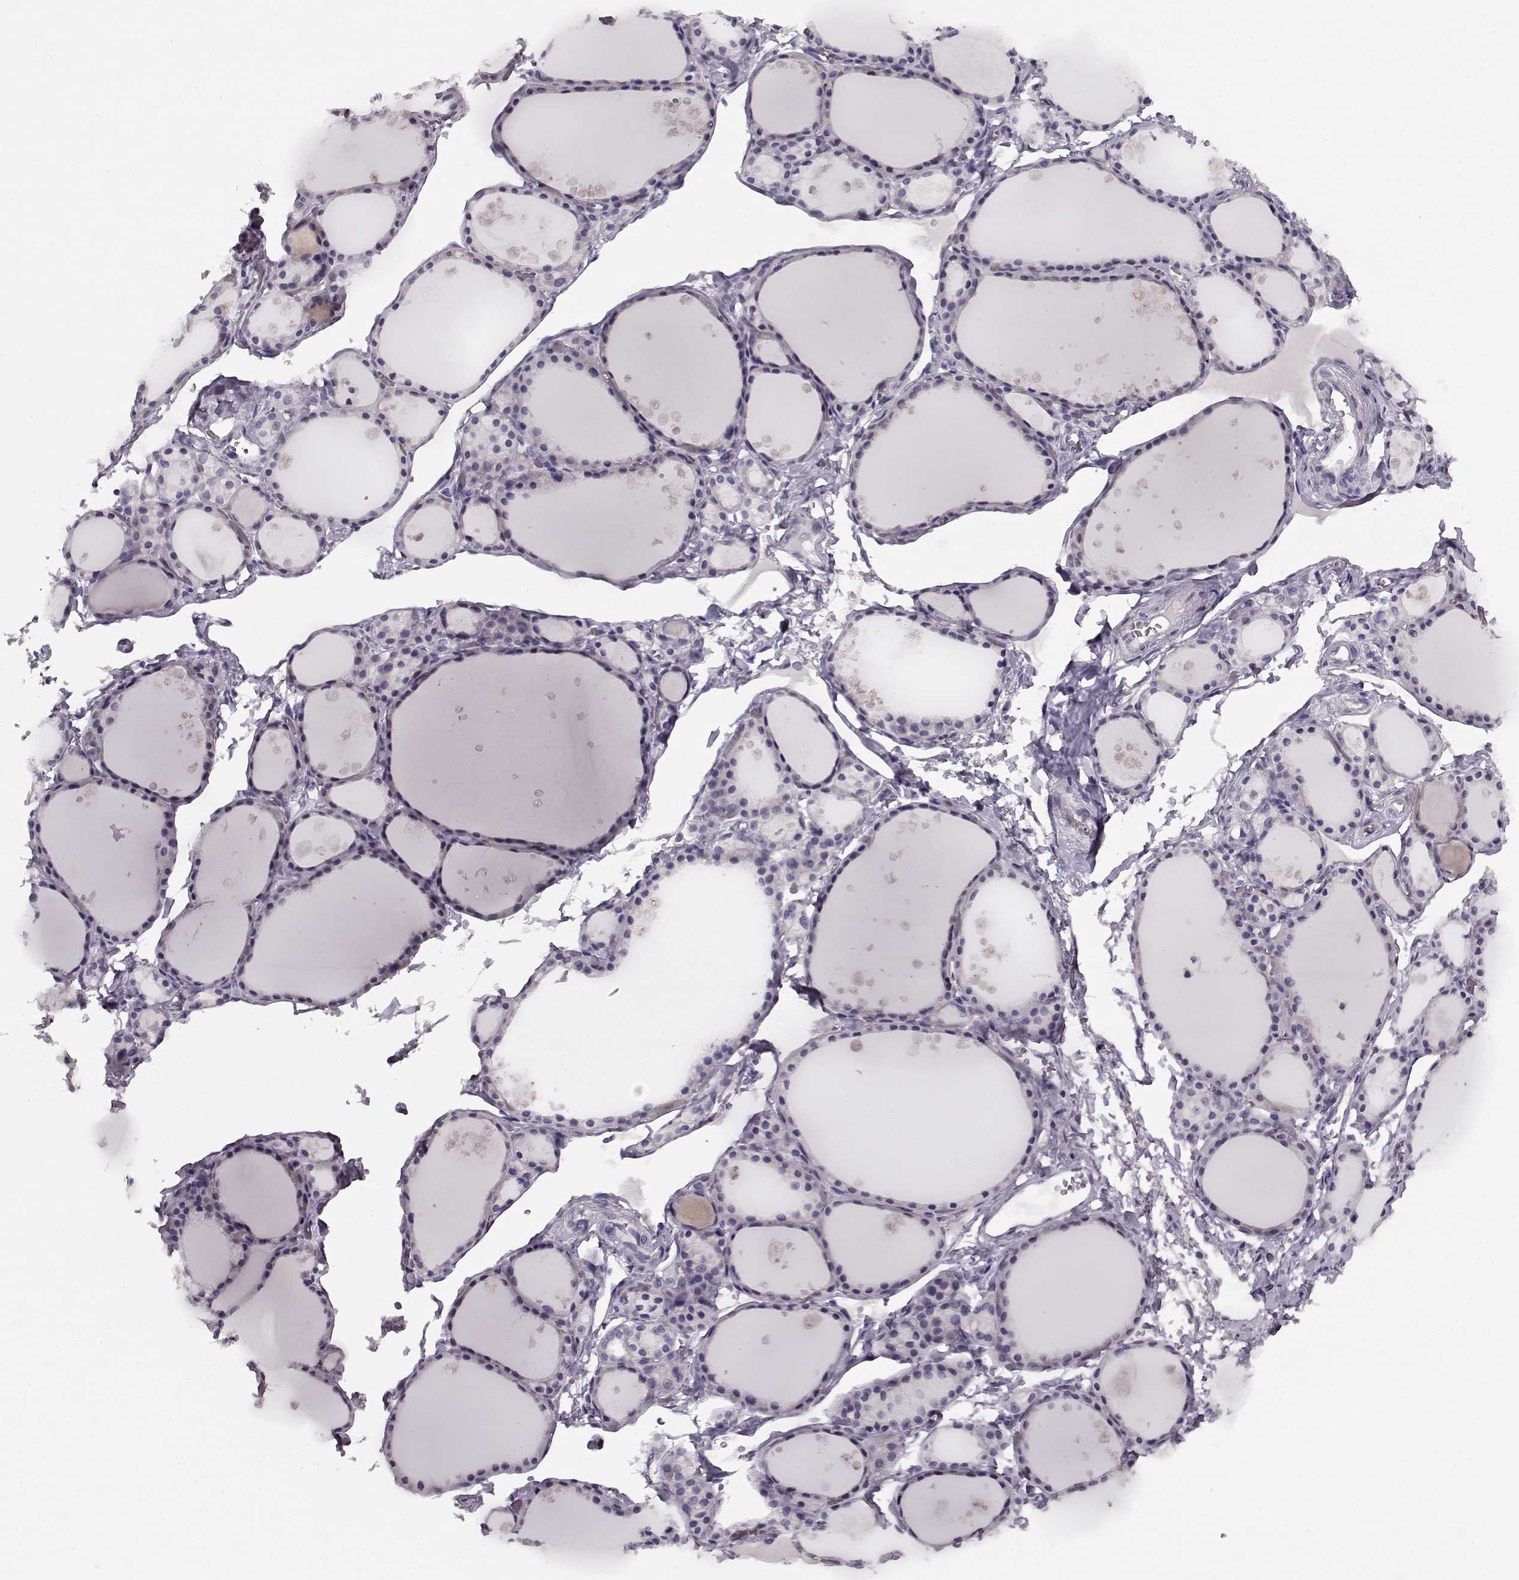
{"staining": {"intensity": "negative", "quantity": "none", "location": "none"}, "tissue": "thyroid gland", "cell_type": "Glandular cells", "image_type": "normal", "snomed": [{"axis": "morphology", "description": "Normal tissue, NOS"}, {"axis": "topography", "description": "Thyroid gland"}], "caption": "Immunohistochemical staining of normal thyroid gland reveals no significant staining in glandular cells. (DAB immunohistochemistry, high magnification).", "gene": "RP1L1", "patient": {"sex": "male", "age": 68}}